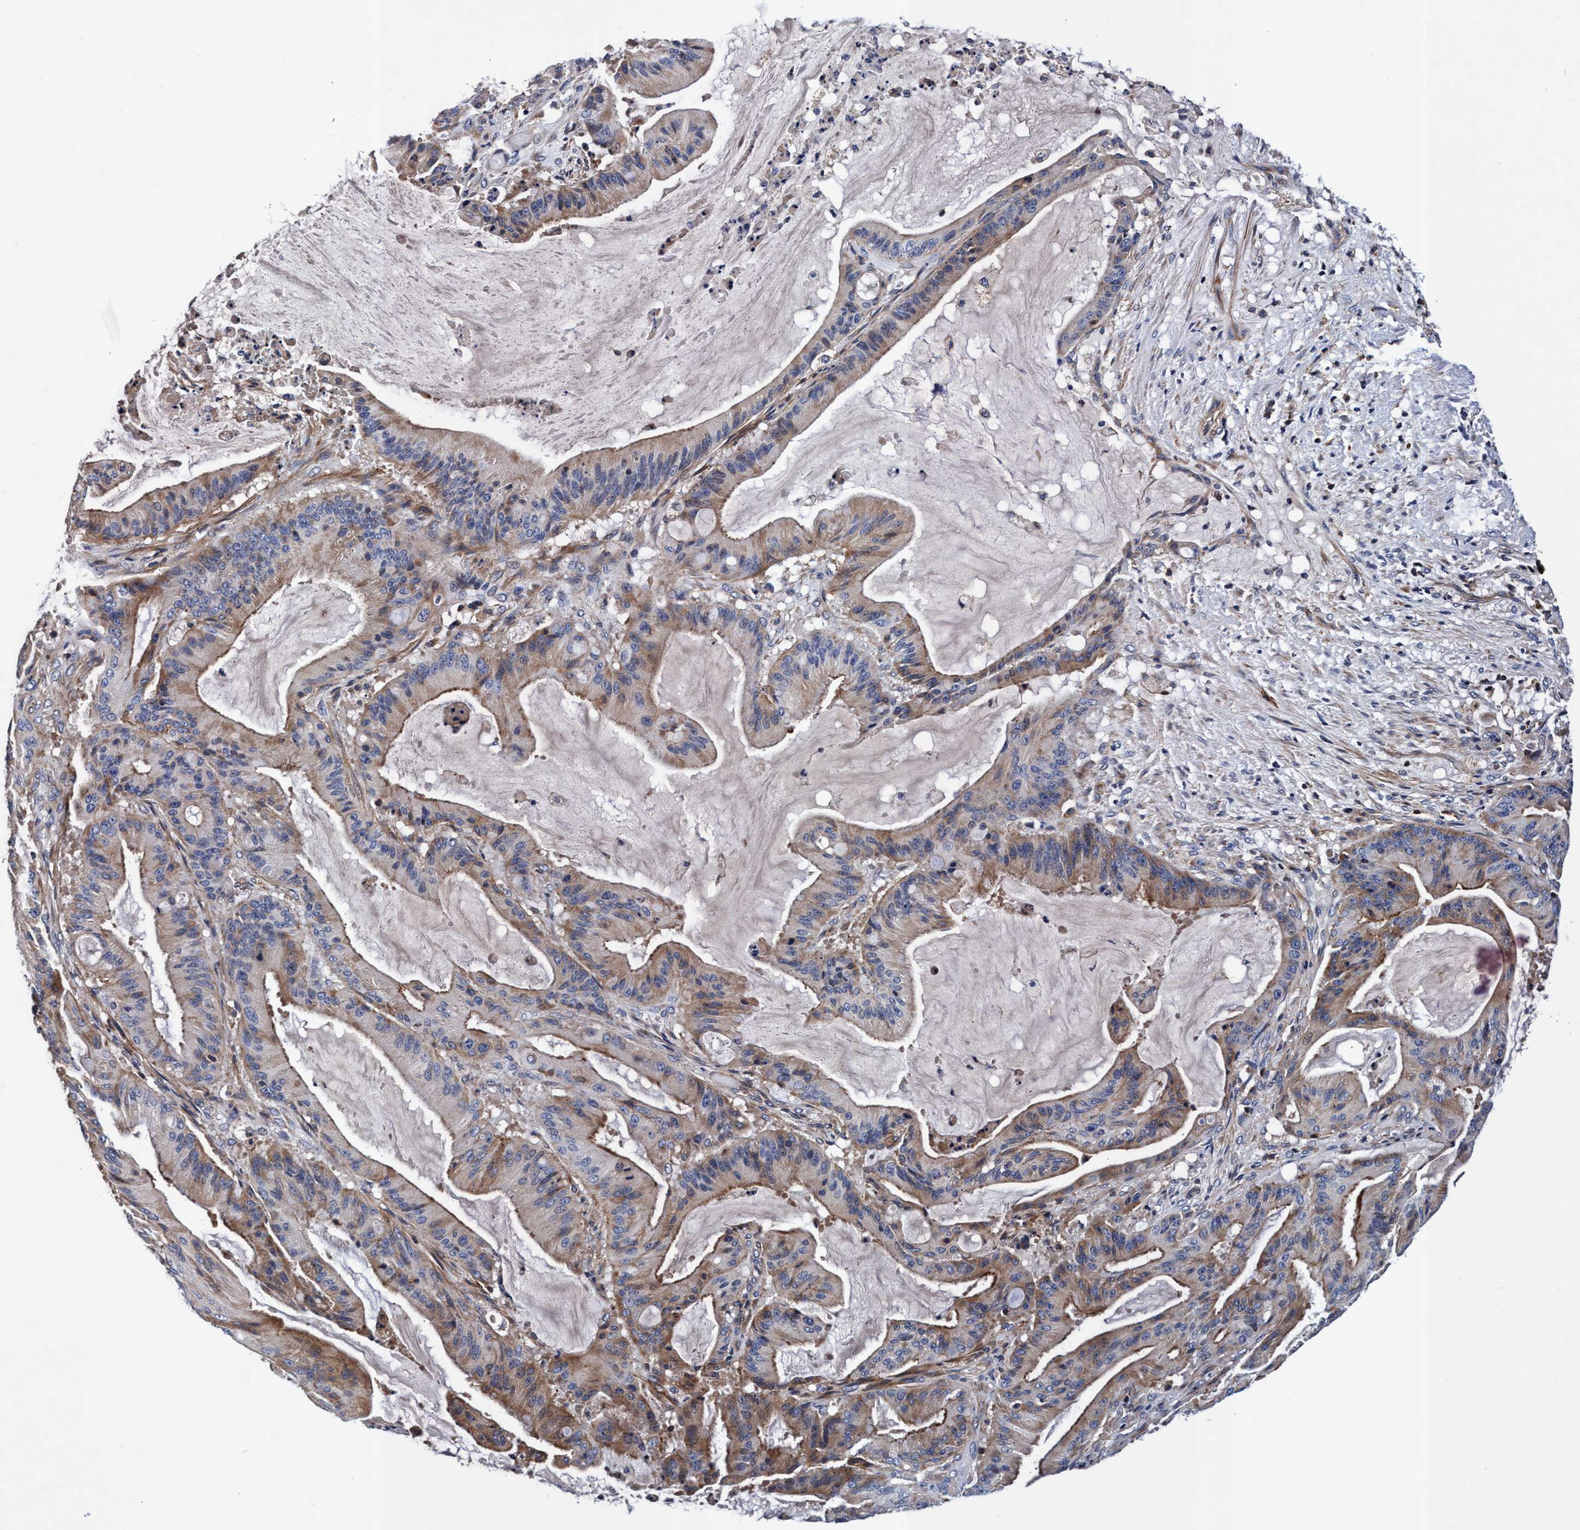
{"staining": {"intensity": "moderate", "quantity": "25%-75%", "location": "cytoplasmic/membranous"}, "tissue": "liver cancer", "cell_type": "Tumor cells", "image_type": "cancer", "snomed": [{"axis": "morphology", "description": "Normal tissue, NOS"}, {"axis": "morphology", "description": "Cholangiocarcinoma"}, {"axis": "topography", "description": "Liver"}, {"axis": "topography", "description": "Peripheral nerve tissue"}], "caption": "Moderate cytoplasmic/membranous protein positivity is identified in about 25%-75% of tumor cells in liver cancer (cholangiocarcinoma).", "gene": "RNF208", "patient": {"sex": "female", "age": 73}}